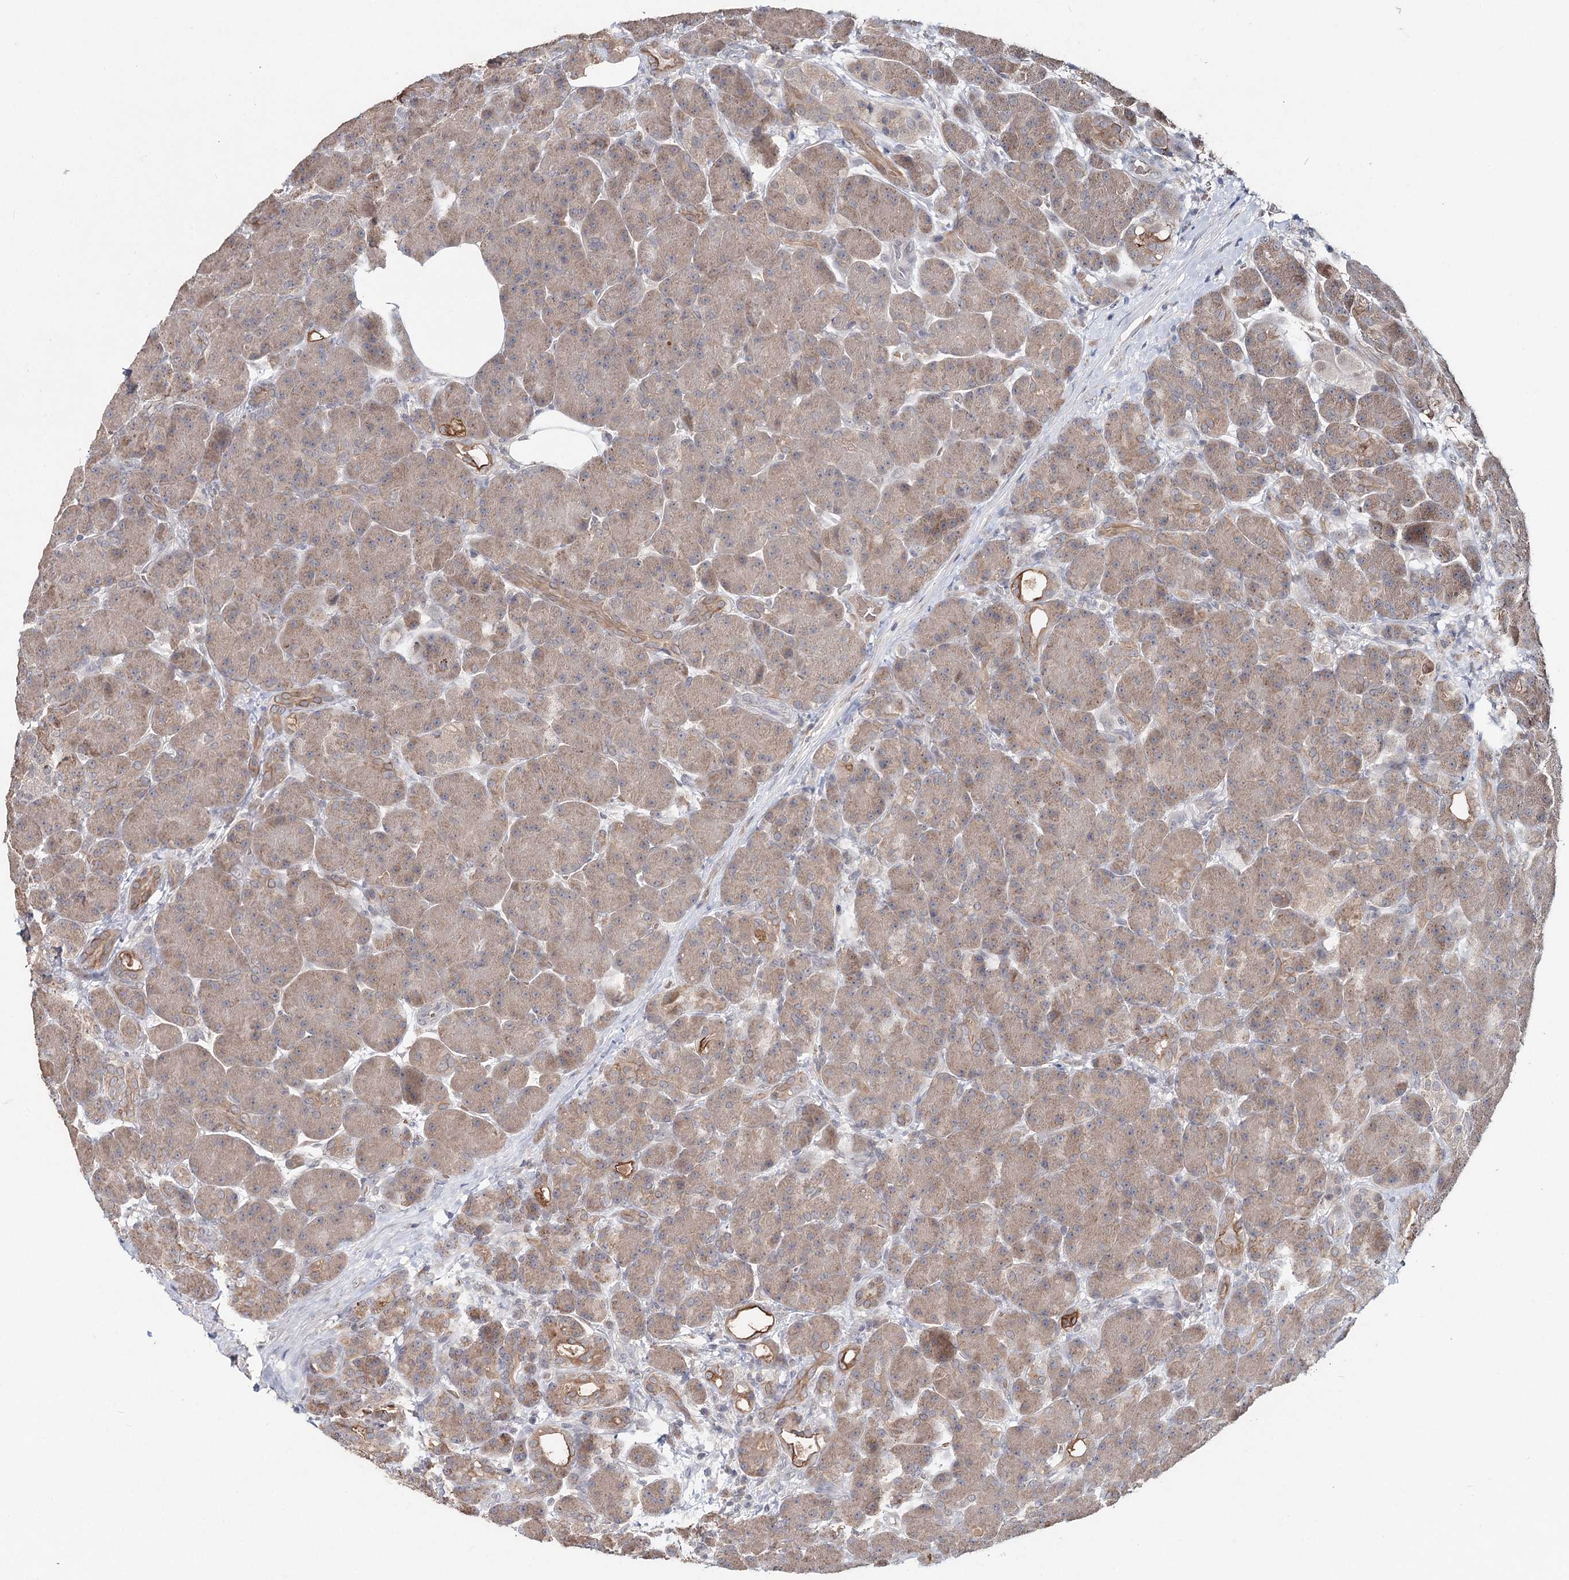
{"staining": {"intensity": "weak", "quantity": ">75%", "location": "cytoplasmic/membranous"}, "tissue": "pancreas", "cell_type": "Exocrine glandular cells", "image_type": "normal", "snomed": [{"axis": "morphology", "description": "Normal tissue, NOS"}, {"axis": "topography", "description": "Pancreas"}], "caption": "Pancreas stained with DAB IHC displays low levels of weak cytoplasmic/membranous expression in approximately >75% of exocrine glandular cells. (Brightfield microscopy of DAB IHC at high magnification).", "gene": "FBXO7", "patient": {"sex": "male", "age": 63}}